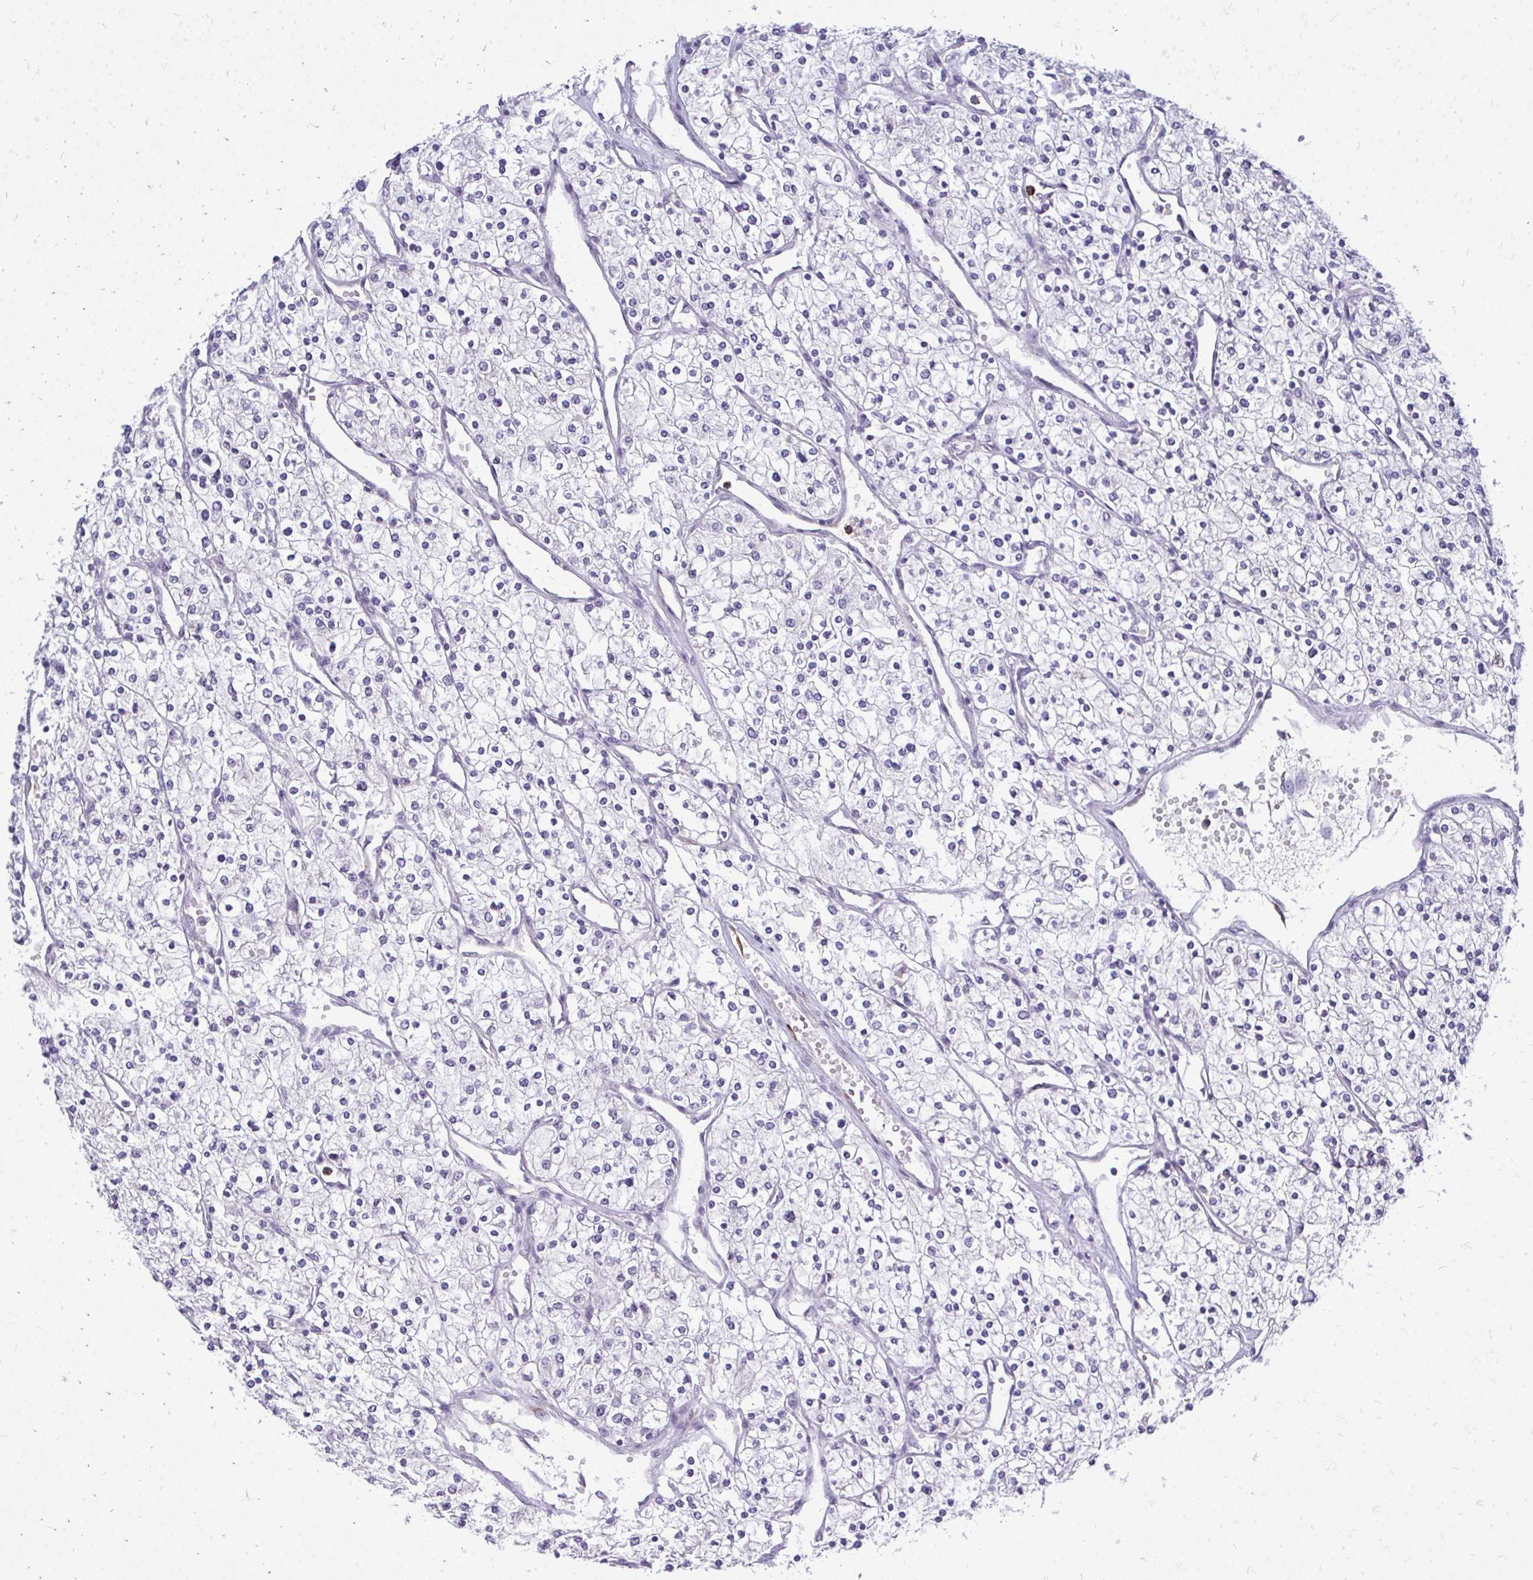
{"staining": {"intensity": "negative", "quantity": "none", "location": "none"}, "tissue": "renal cancer", "cell_type": "Tumor cells", "image_type": "cancer", "snomed": [{"axis": "morphology", "description": "Adenocarcinoma, NOS"}, {"axis": "topography", "description": "Kidney"}], "caption": "High power microscopy photomicrograph of an immunohistochemistry (IHC) histopathology image of renal cancer (adenocarcinoma), revealing no significant staining in tumor cells. (DAB (3,3'-diaminobenzidine) immunohistochemistry with hematoxylin counter stain).", "gene": "ACSL5", "patient": {"sex": "male", "age": 80}}